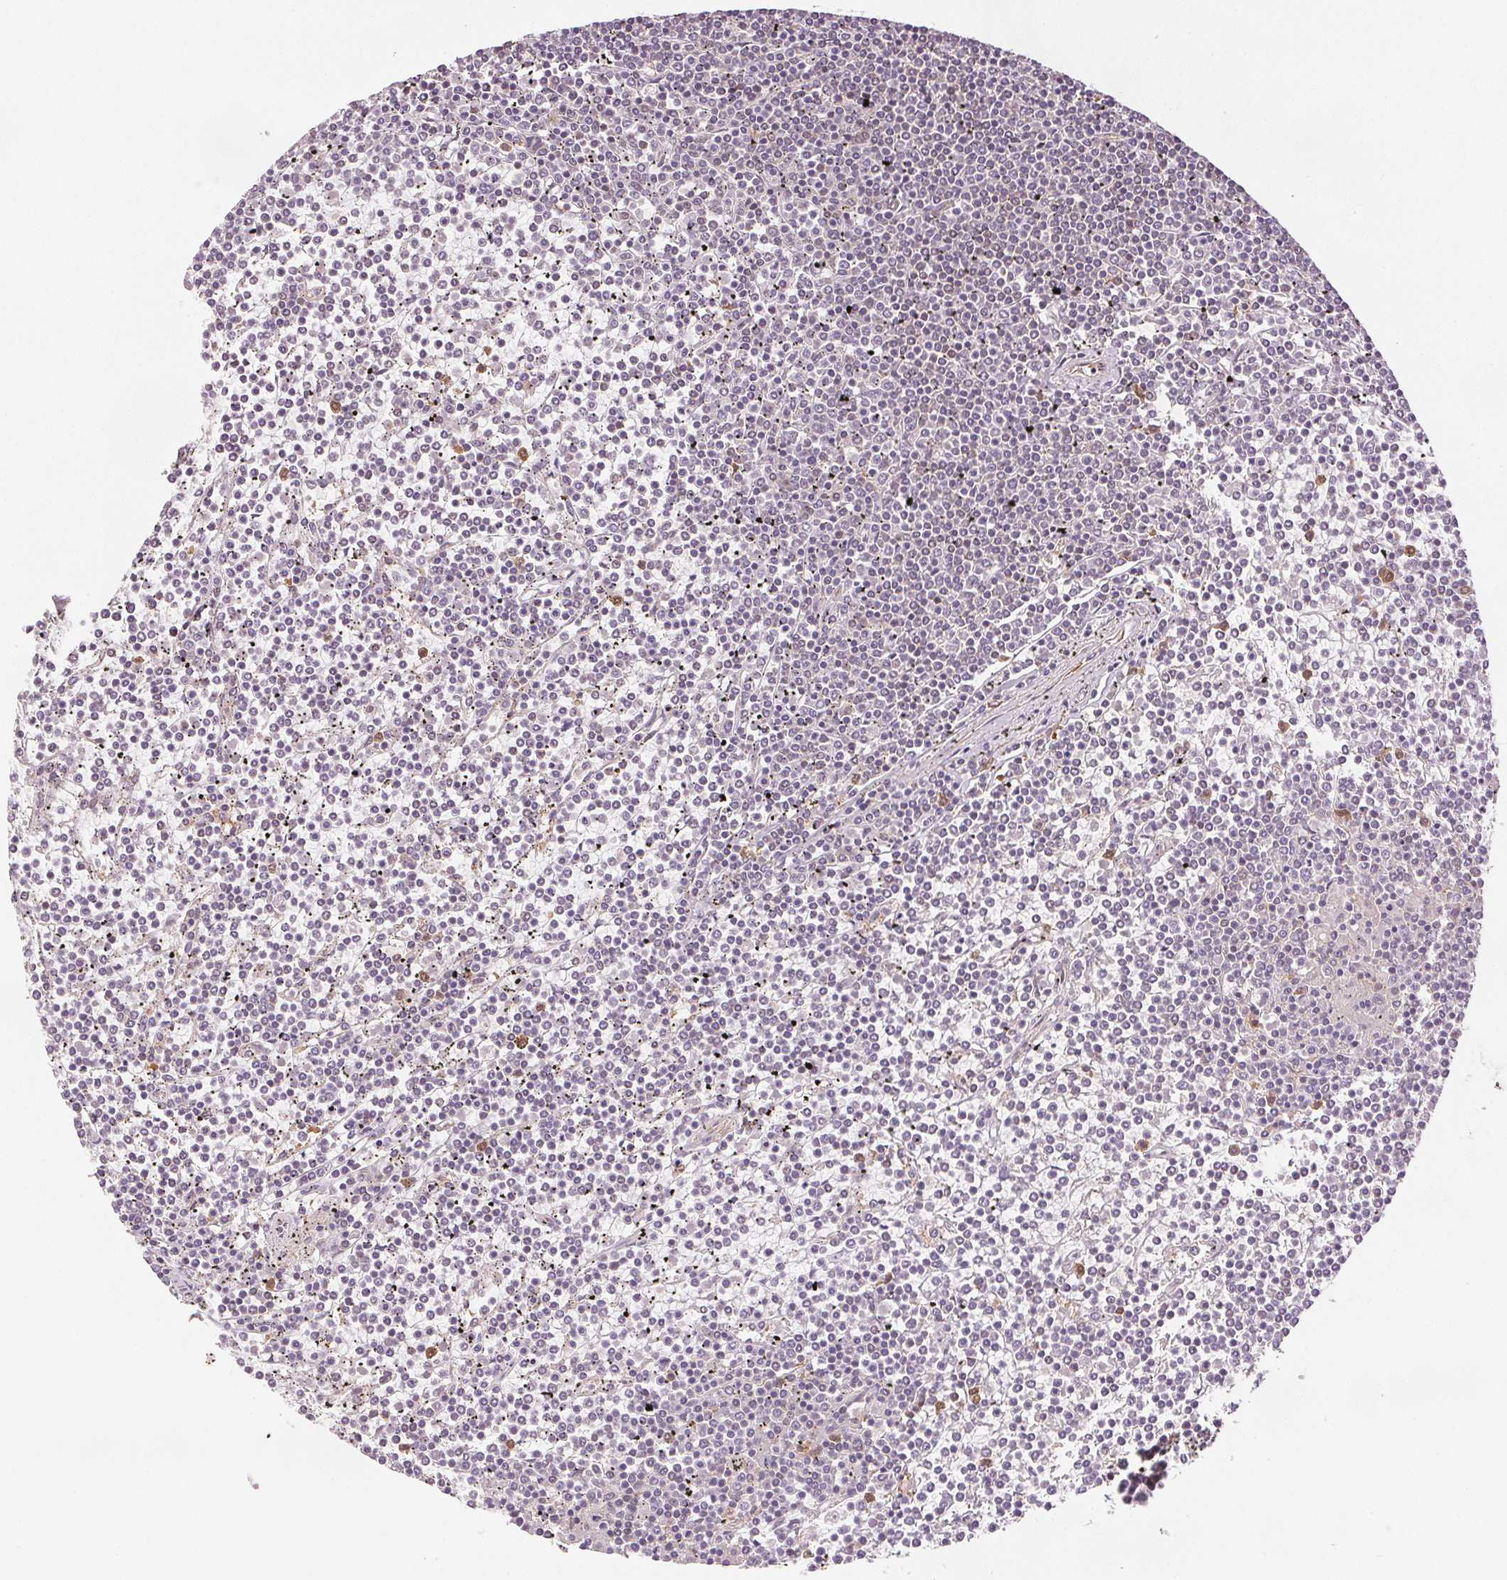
{"staining": {"intensity": "negative", "quantity": "none", "location": "none"}, "tissue": "lymphoma", "cell_type": "Tumor cells", "image_type": "cancer", "snomed": [{"axis": "morphology", "description": "Malignant lymphoma, non-Hodgkin's type, Low grade"}, {"axis": "topography", "description": "Spleen"}], "caption": "DAB immunohistochemical staining of human lymphoma shows no significant staining in tumor cells. (Stains: DAB (3,3'-diaminobenzidine) immunohistochemistry (IHC) with hematoxylin counter stain, Microscopy: brightfield microscopy at high magnification).", "gene": "DIAPH2", "patient": {"sex": "female", "age": 19}}